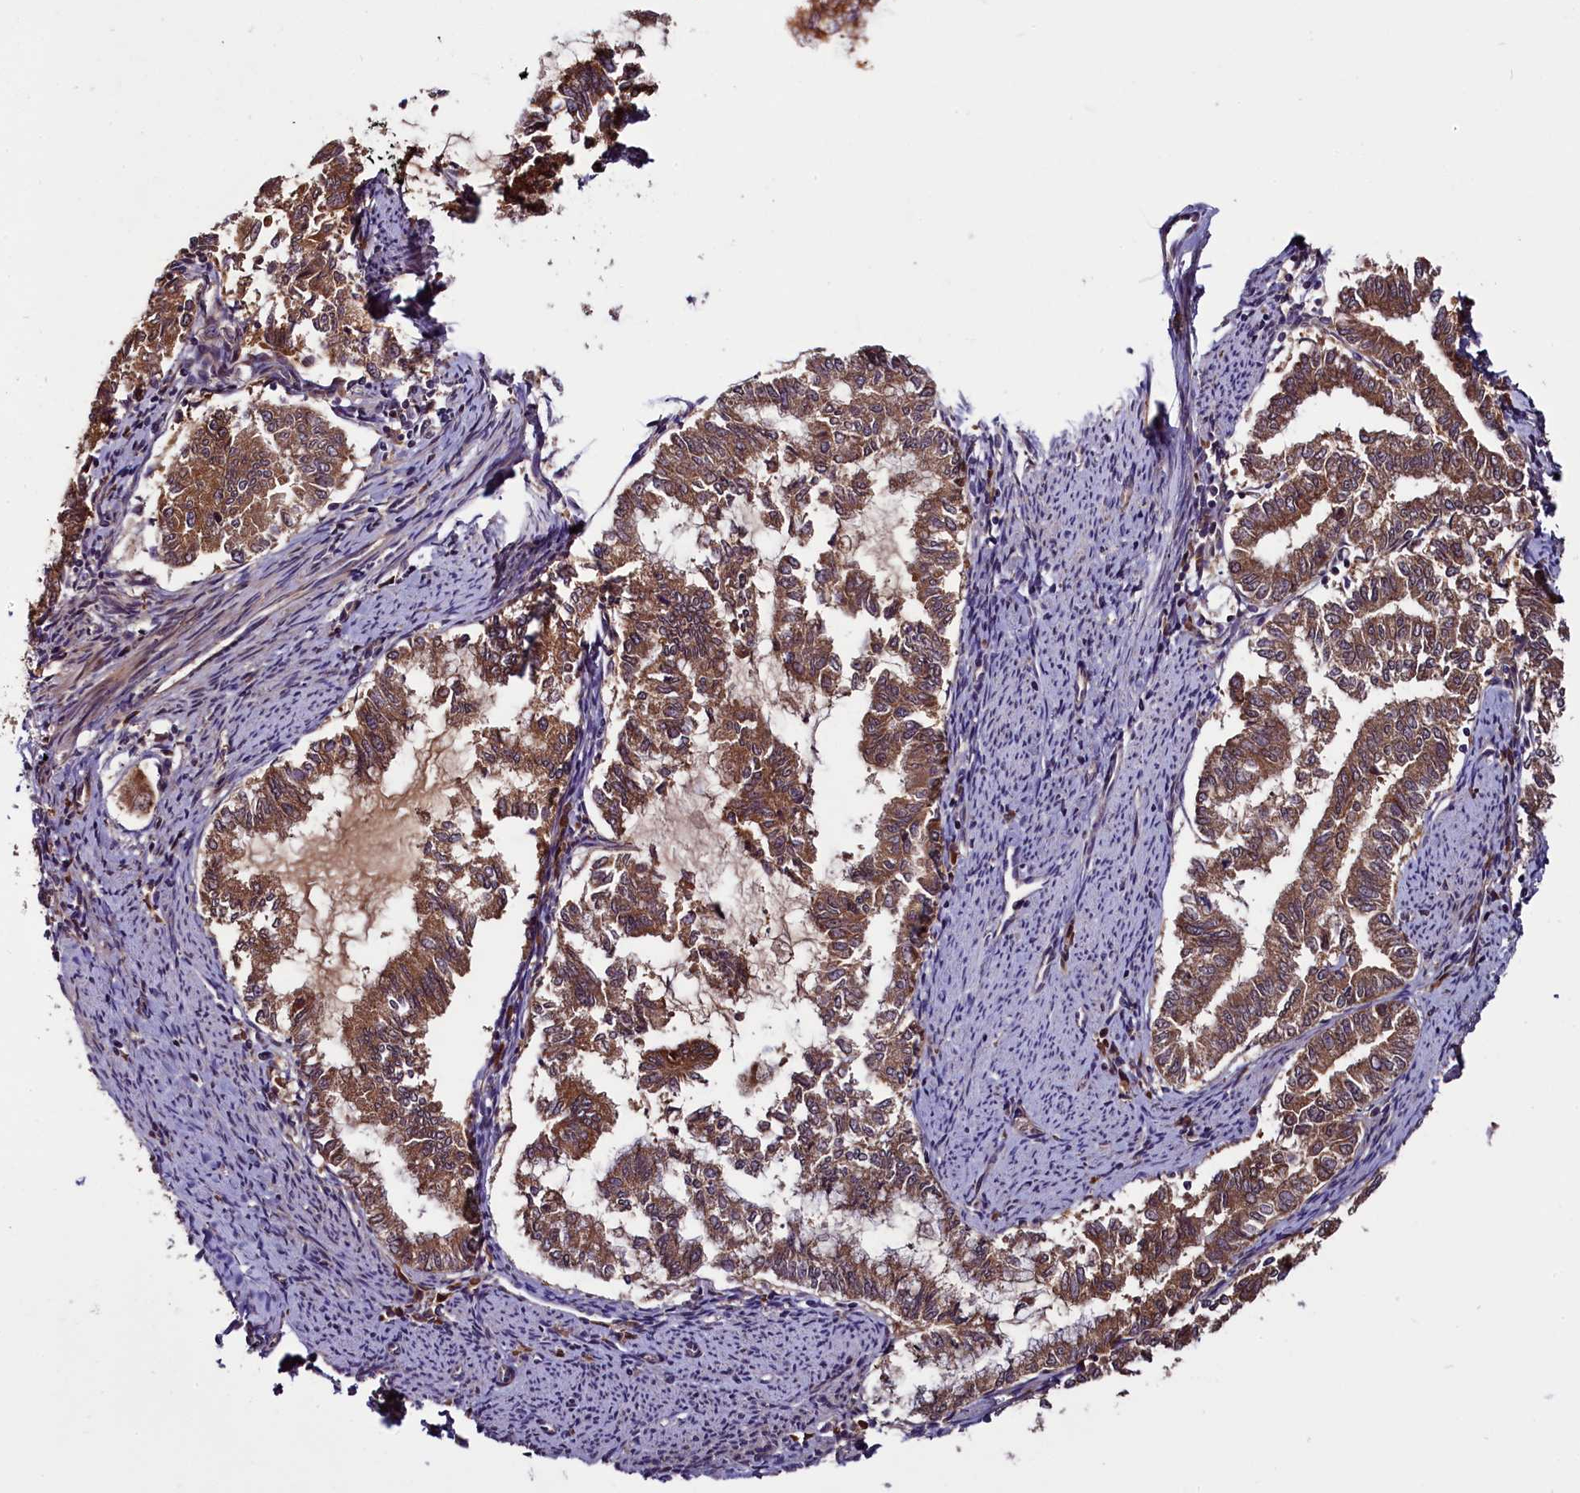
{"staining": {"intensity": "moderate", "quantity": ">75%", "location": "cytoplasmic/membranous"}, "tissue": "endometrial cancer", "cell_type": "Tumor cells", "image_type": "cancer", "snomed": [{"axis": "morphology", "description": "Adenocarcinoma, NOS"}, {"axis": "topography", "description": "Endometrium"}], "caption": "This is a micrograph of immunohistochemistry (IHC) staining of adenocarcinoma (endometrial), which shows moderate expression in the cytoplasmic/membranous of tumor cells.", "gene": "RPUSD2", "patient": {"sex": "female", "age": 79}}